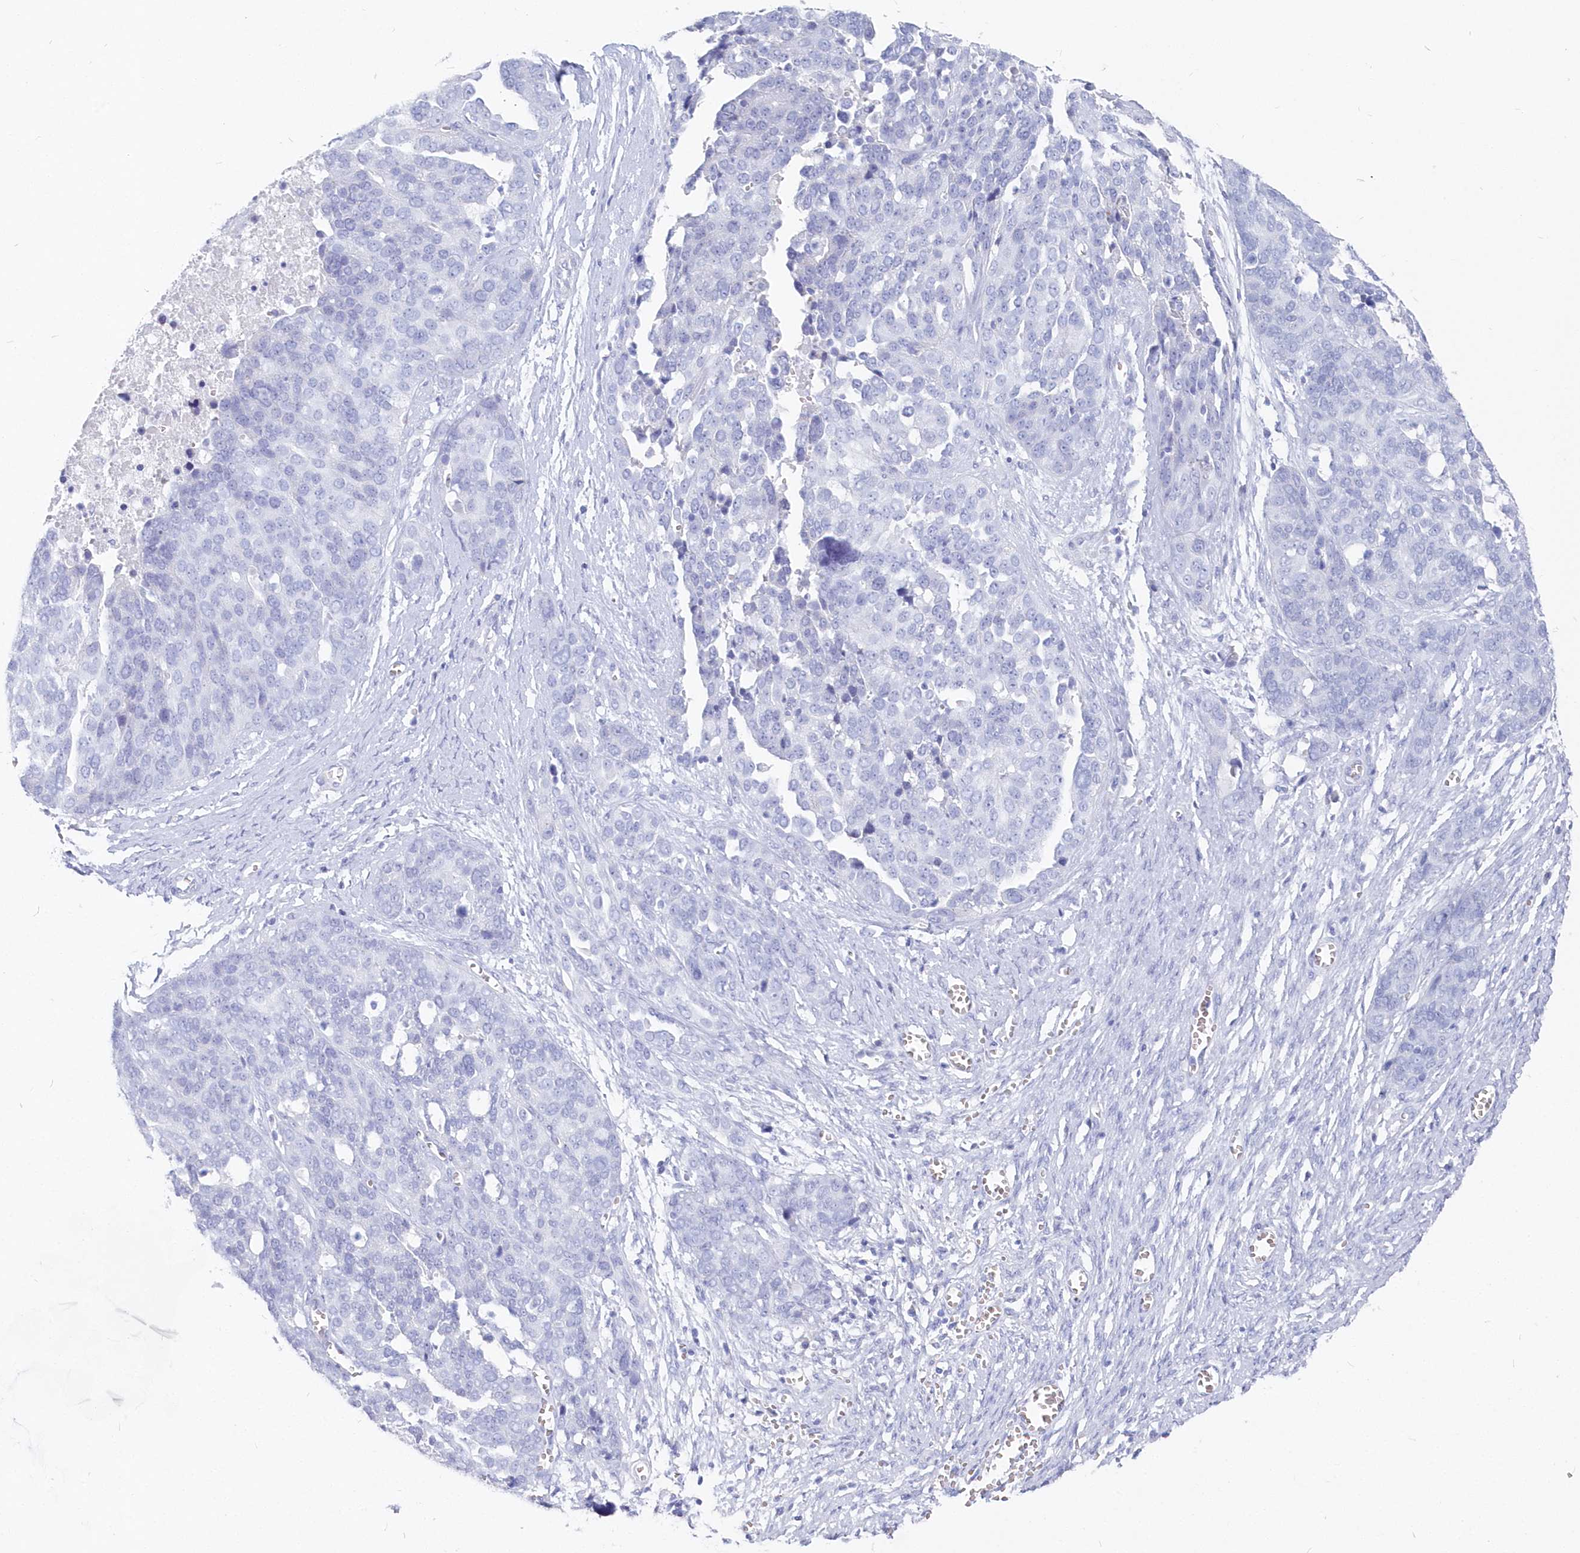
{"staining": {"intensity": "negative", "quantity": "none", "location": "none"}, "tissue": "ovarian cancer", "cell_type": "Tumor cells", "image_type": "cancer", "snomed": [{"axis": "morphology", "description": "Cystadenocarcinoma, serous, NOS"}, {"axis": "topography", "description": "Ovary"}], "caption": "Immunohistochemistry histopathology image of human ovarian serous cystadenocarcinoma stained for a protein (brown), which exhibits no expression in tumor cells. (DAB (3,3'-diaminobenzidine) immunohistochemistry (IHC) with hematoxylin counter stain).", "gene": "CSNK1G2", "patient": {"sex": "female", "age": 44}}